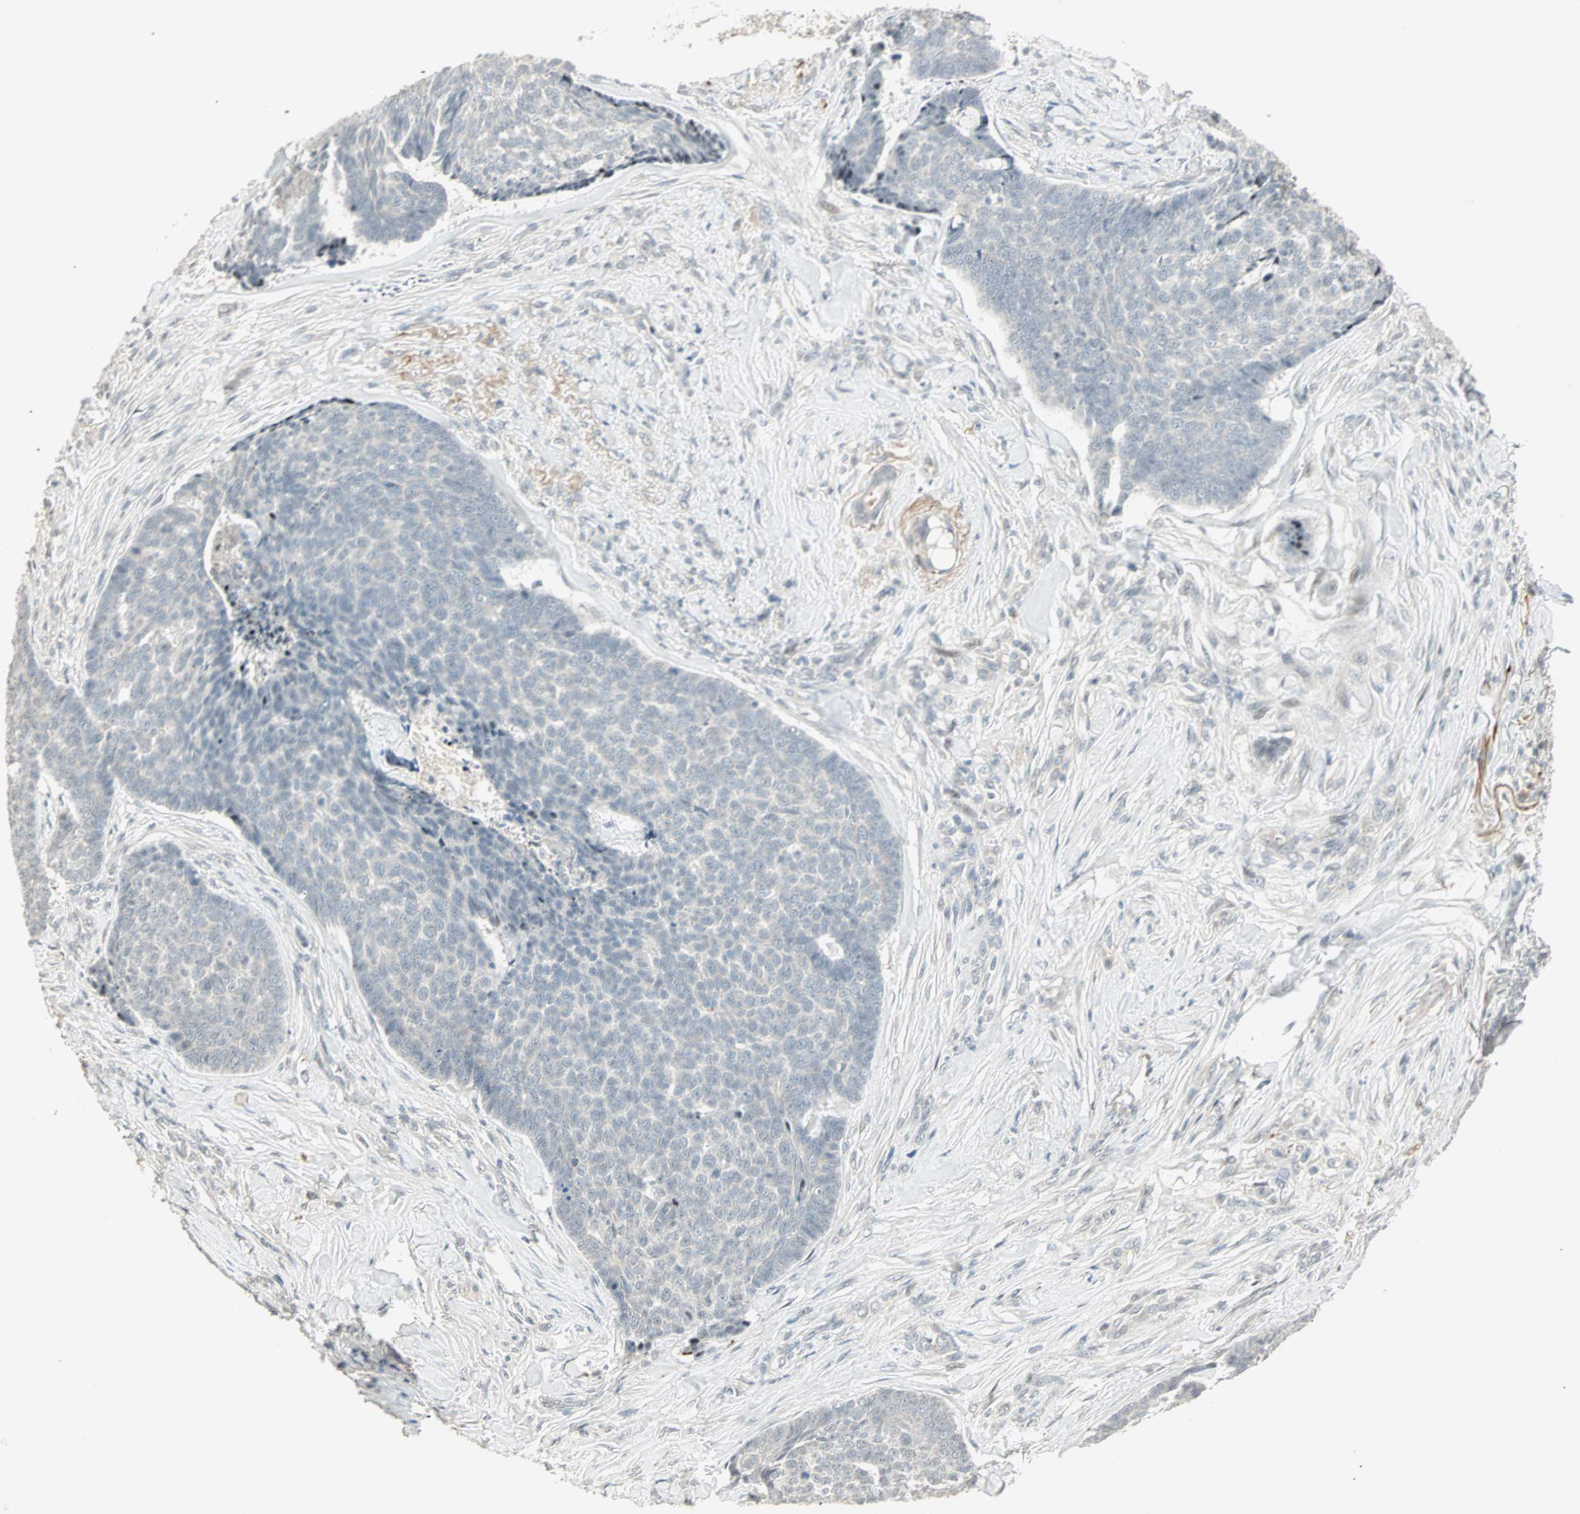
{"staining": {"intensity": "negative", "quantity": "none", "location": "none"}, "tissue": "skin cancer", "cell_type": "Tumor cells", "image_type": "cancer", "snomed": [{"axis": "morphology", "description": "Basal cell carcinoma"}, {"axis": "topography", "description": "Skin"}], "caption": "DAB (3,3'-diaminobenzidine) immunohistochemical staining of human skin basal cell carcinoma reveals no significant expression in tumor cells.", "gene": "ACSL5", "patient": {"sex": "male", "age": 84}}